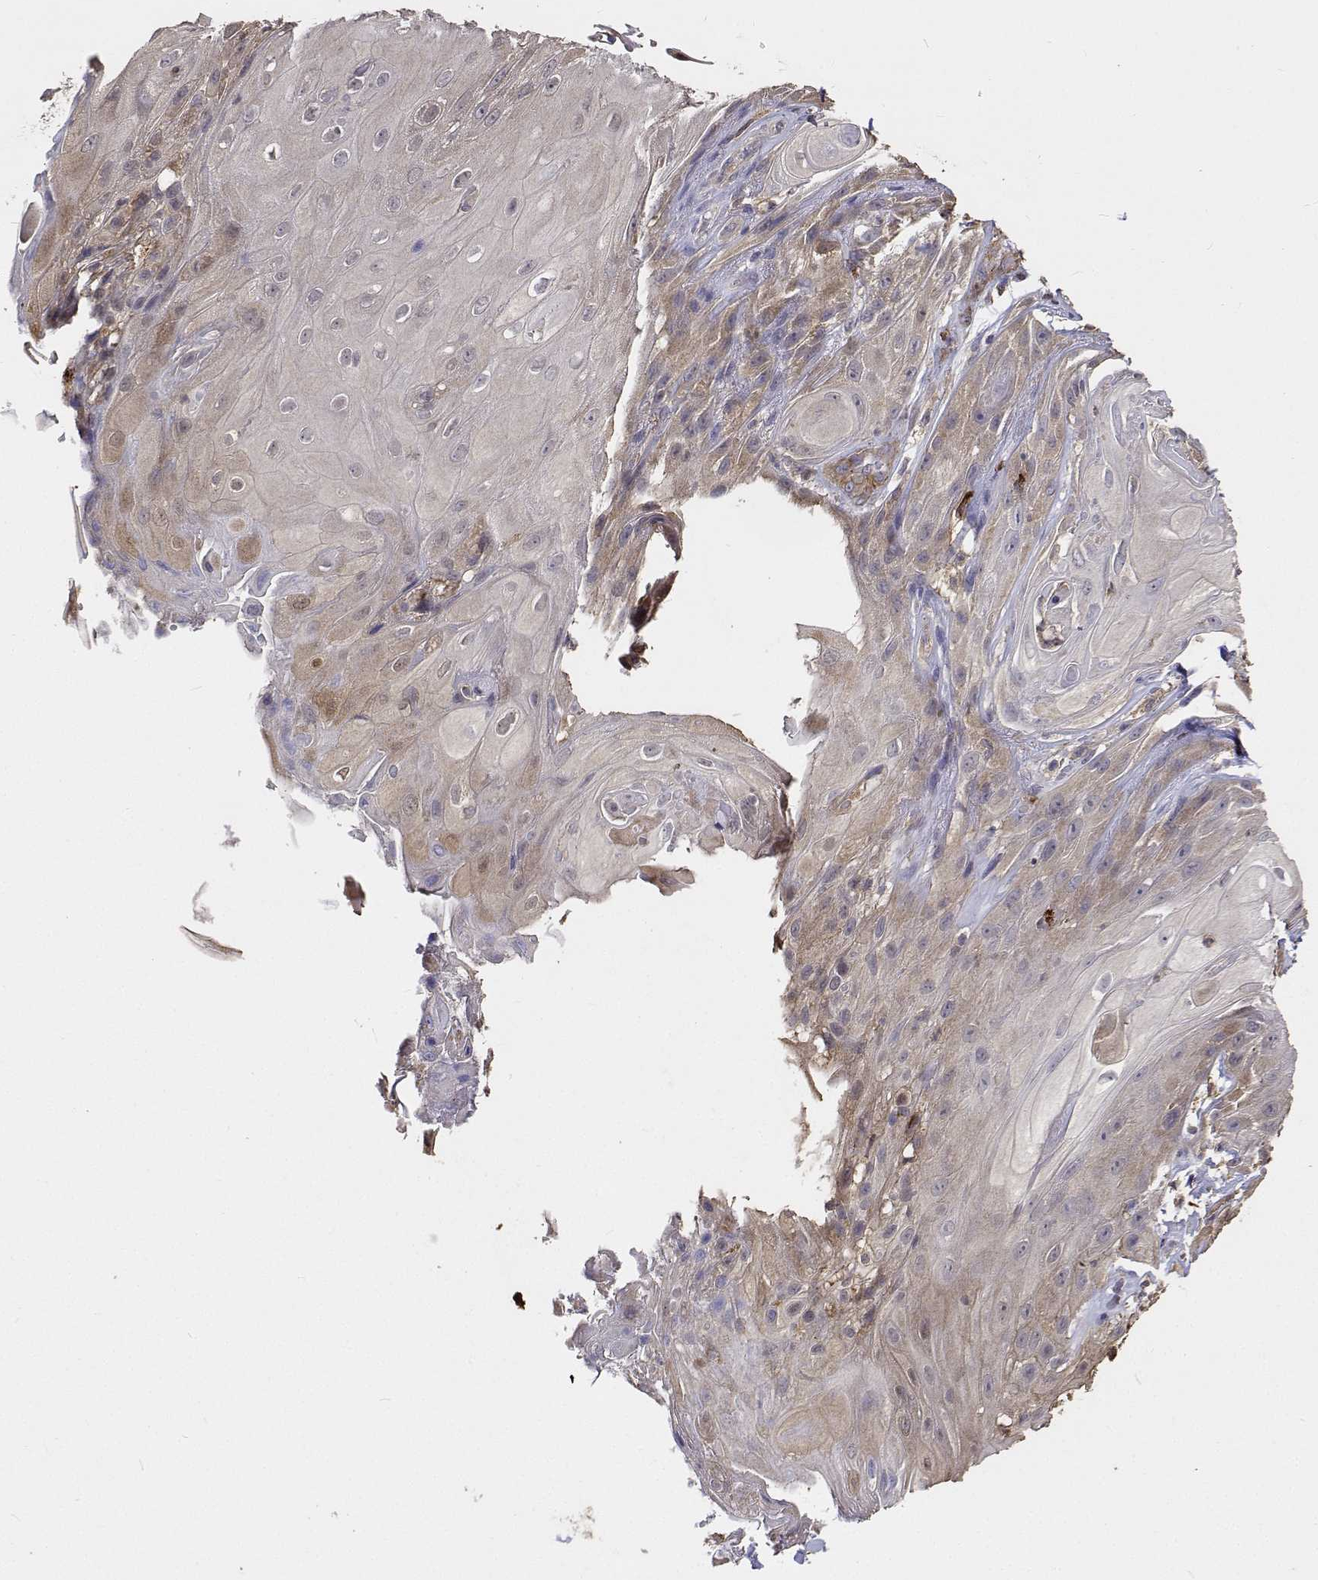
{"staining": {"intensity": "weak", "quantity": "<25%", "location": "cytoplasmic/membranous"}, "tissue": "skin cancer", "cell_type": "Tumor cells", "image_type": "cancer", "snomed": [{"axis": "morphology", "description": "Squamous cell carcinoma, NOS"}, {"axis": "topography", "description": "Skin"}], "caption": "This histopathology image is of skin cancer (squamous cell carcinoma) stained with immunohistochemistry (IHC) to label a protein in brown with the nuclei are counter-stained blue. There is no staining in tumor cells. (DAB IHC, high magnification).", "gene": "PCID2", "patient": {"sex": "male", "age": 62}}